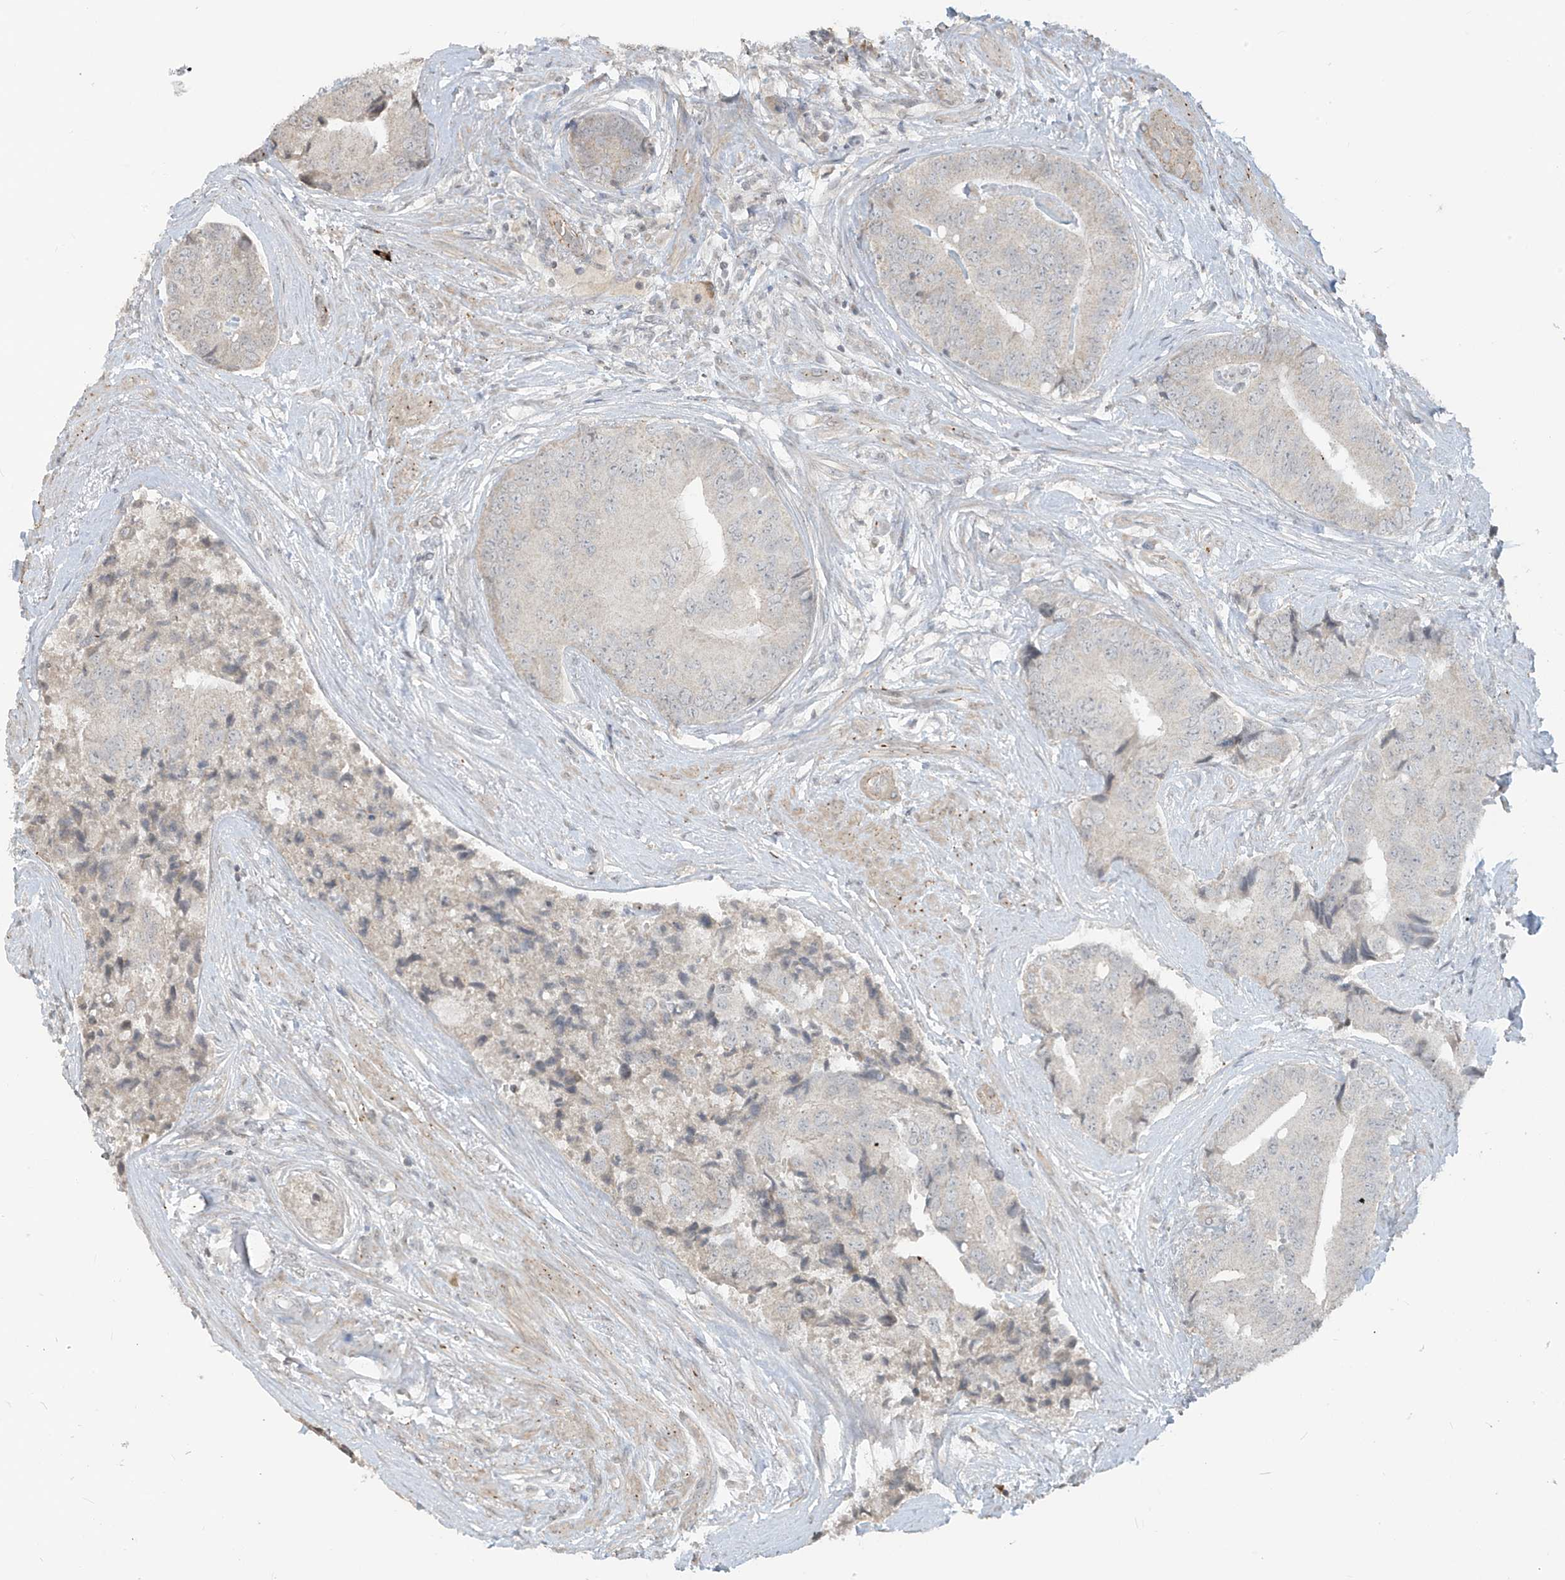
{"staining": {"intensity": "weak", "quantity": "<25%", "location": "cytoplasmic/membranous"}, "tissue": "prostate cancer", "cell_type": "Tumor cells", "image_type": "cancer", "snomed": [{"axis": "morphology", "description": "Adenocarcinoma, High grade"}, {"axis": "topography", "description": "Prostate"}], "caption": "IHC of adenocarcinoma (high-grade) (prostate) exhibits no positivity in tumor cells. Nuclei are stained in blue.", "gene": "DGKQ", "patient": {"sex": "male", "age": 70}}